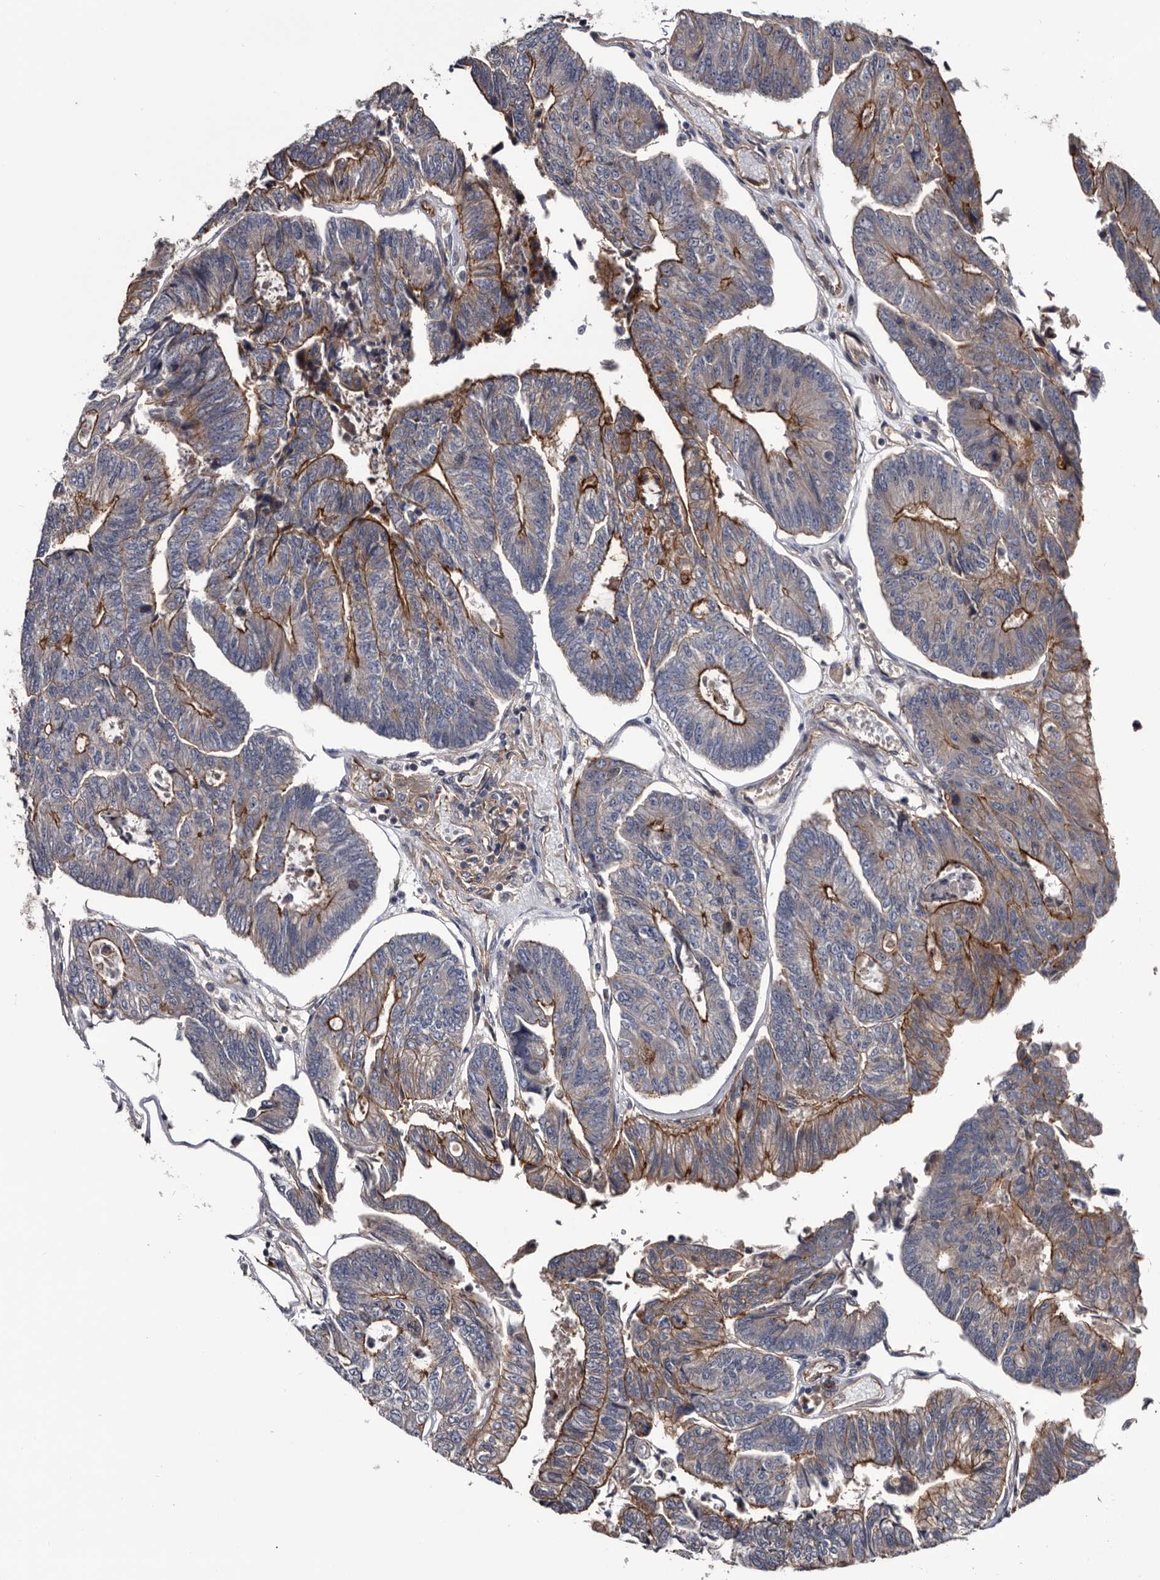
{"staining": {"intensity": "moderate", "quantity": ">75%", "location": "cytoplasmic/membranous"}, "tissue": "colorectal cancer", "cell_type": "Tumor cells", "image_type": "cancer", "snomed": [{"axis": "morphology", "description": "Adenocarcinoma, NOS"}, {"axis": "topography", "description": "Colon"}], "caption": "Colorectal cancer stained for a protein shows moderate cytoplasmic/membranous positivity in tumor cells.", "gene": "TSPAN17", "patient": {"sex": "female", "age": 67}}